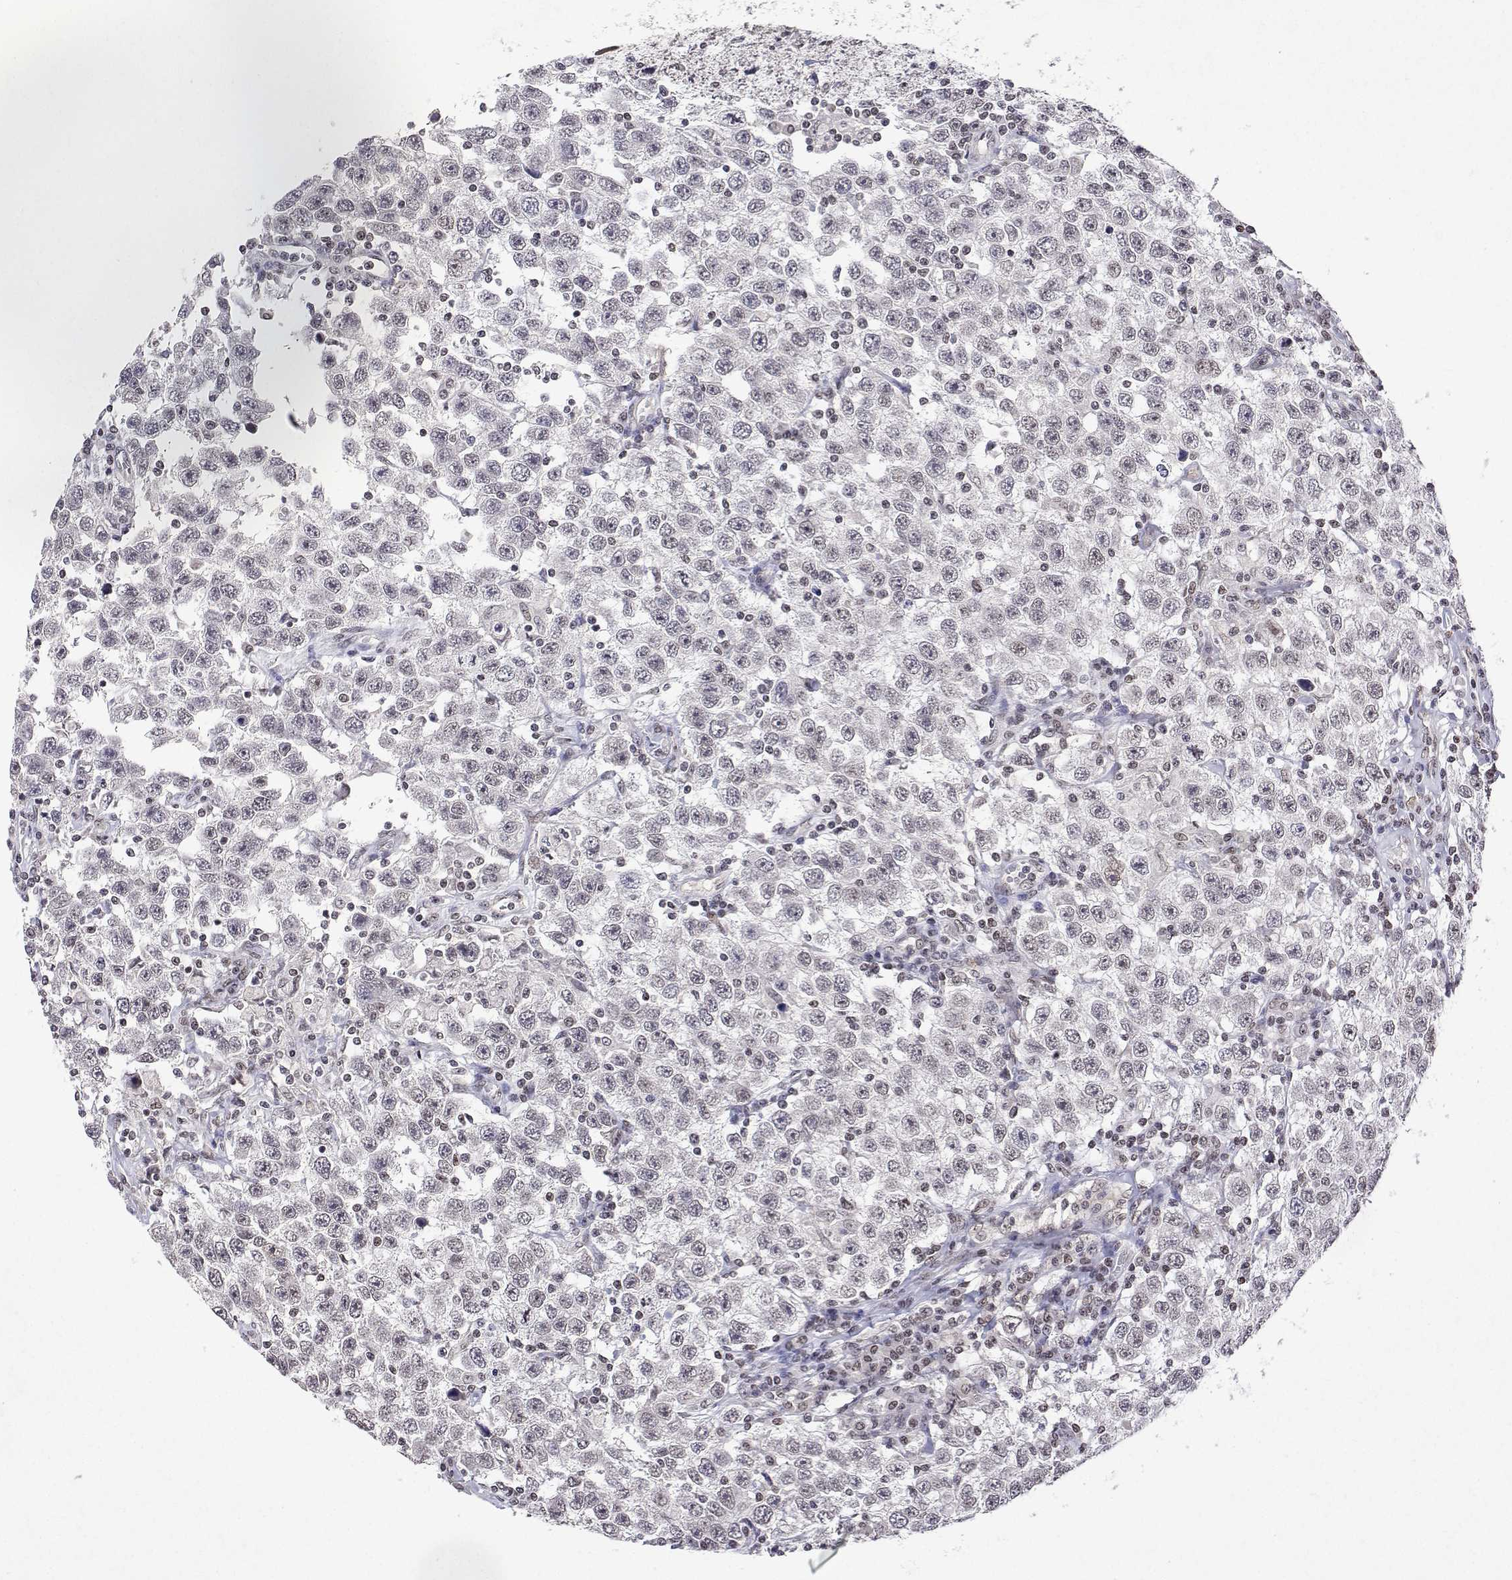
{"staining": {"intensity": "weak", "quantity": "25%-75%", "location": "nuclear"}, "tissue": "testis cancer", "cell_type": "Tumor cells", "image_type": "cancer", "snomed": [{"axis": "morphology", "description": "Seminoma, NOS"}, {"axis": "topography", "description": "Testis"}], "caption": "Brown immunohistochemical staining in testis cancer (seminoma) demonstrates weak nuclear staining in approximately 25%-75% of tumor cells.", "gene": "XPC", "patient": {"sex": "male", "age": 41}}